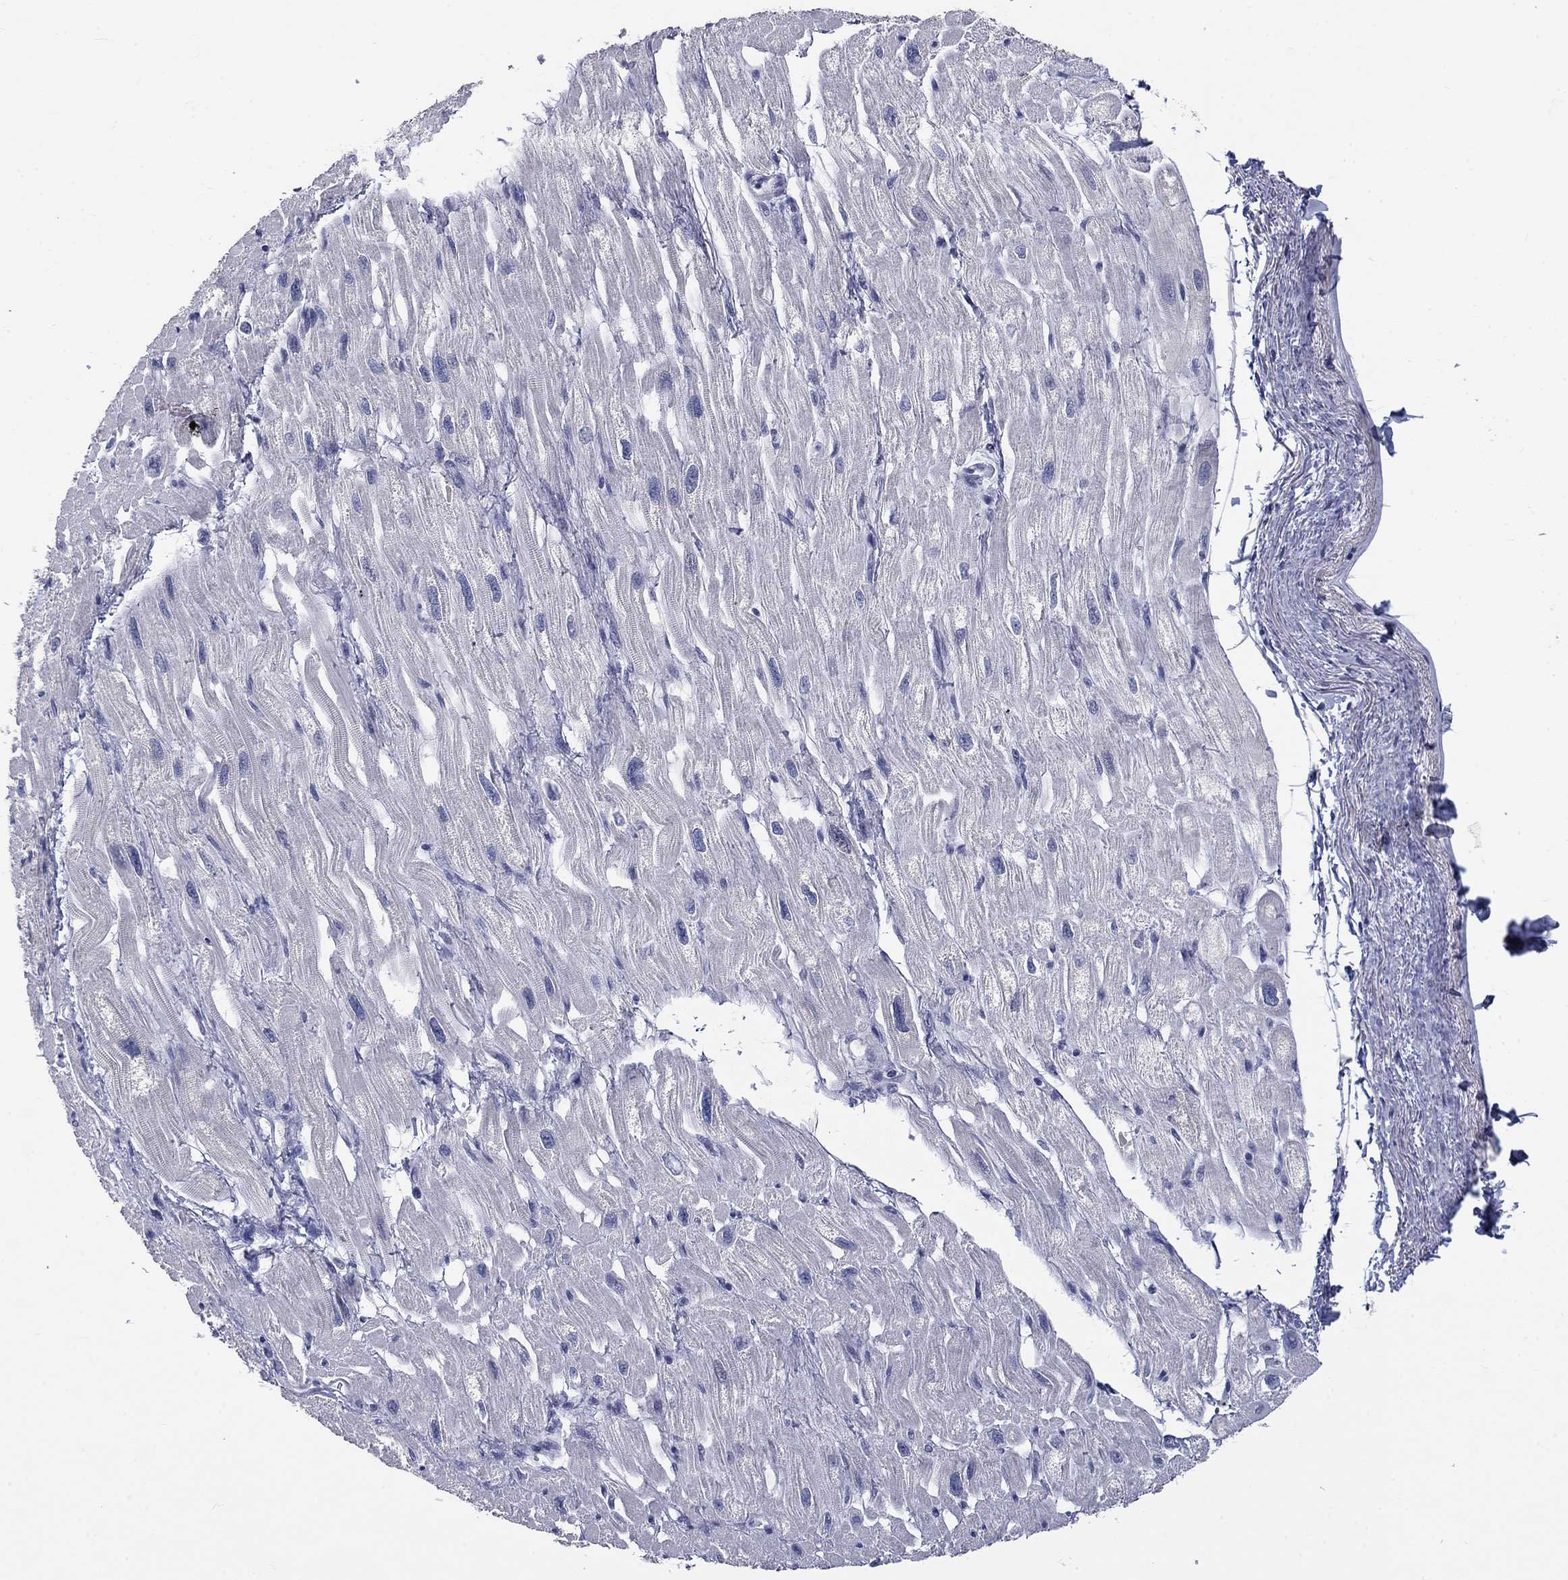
{"staining": {"intensity": "negative", "quantity": "none", "location": "none"}, "tissue": "heart muscle", "cell_type": "Cardiomyocytes", "image_type": "normal", "snomed": [{"axis": "morphology", "description": "Normal tissue, NOS"}, {"axis": "topography", "description": "Heart"}], "caption": "An immunohistochemistry micrograph of benign heart muscle is shown. There is no staining in cardiomyocytes of heart muscle.", "gene": "ELAVL4", "patient": {"sex": "male", "age": 66}}